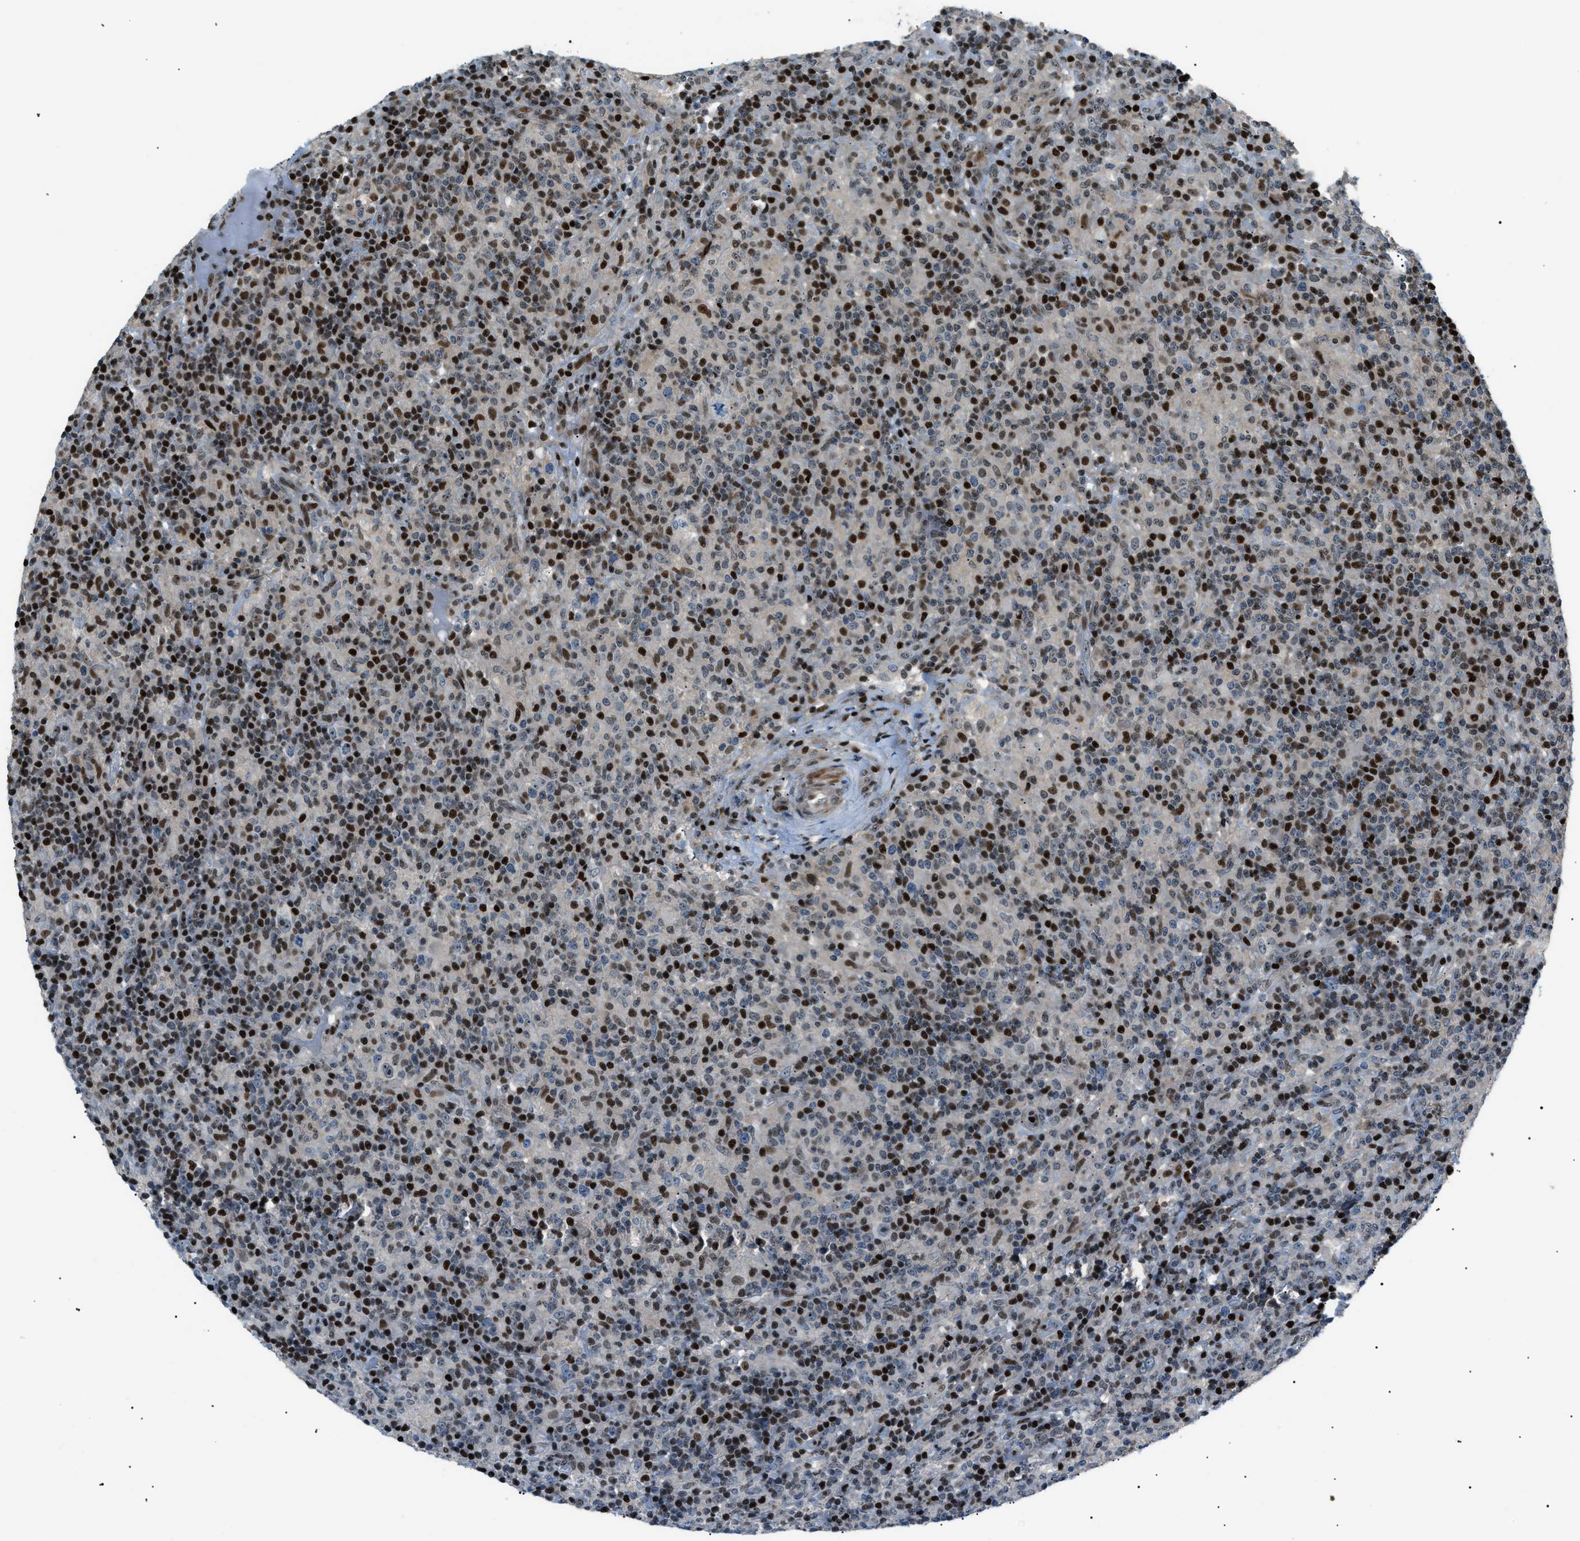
{"staining": {"intensity": "moderate", "quantity": "<25%", "location": "nuclear"}, "tissue": "lymphoma", "cell_type": "Tumor cells", "image_type": "cancer", "snomed": [{"axis": "morphology", "description": "Hodgkin's disease, NOS"}, {"axis": "topography", "description": "Lymph node"}], "caption": "Hodgkin's disease was stained to show a protein in brown. There is low levels of moderate nuclear staining in approximately <25% of tumor cells.", "gene": "PRKX", "patient": {"sex": "male", "age": 70}}